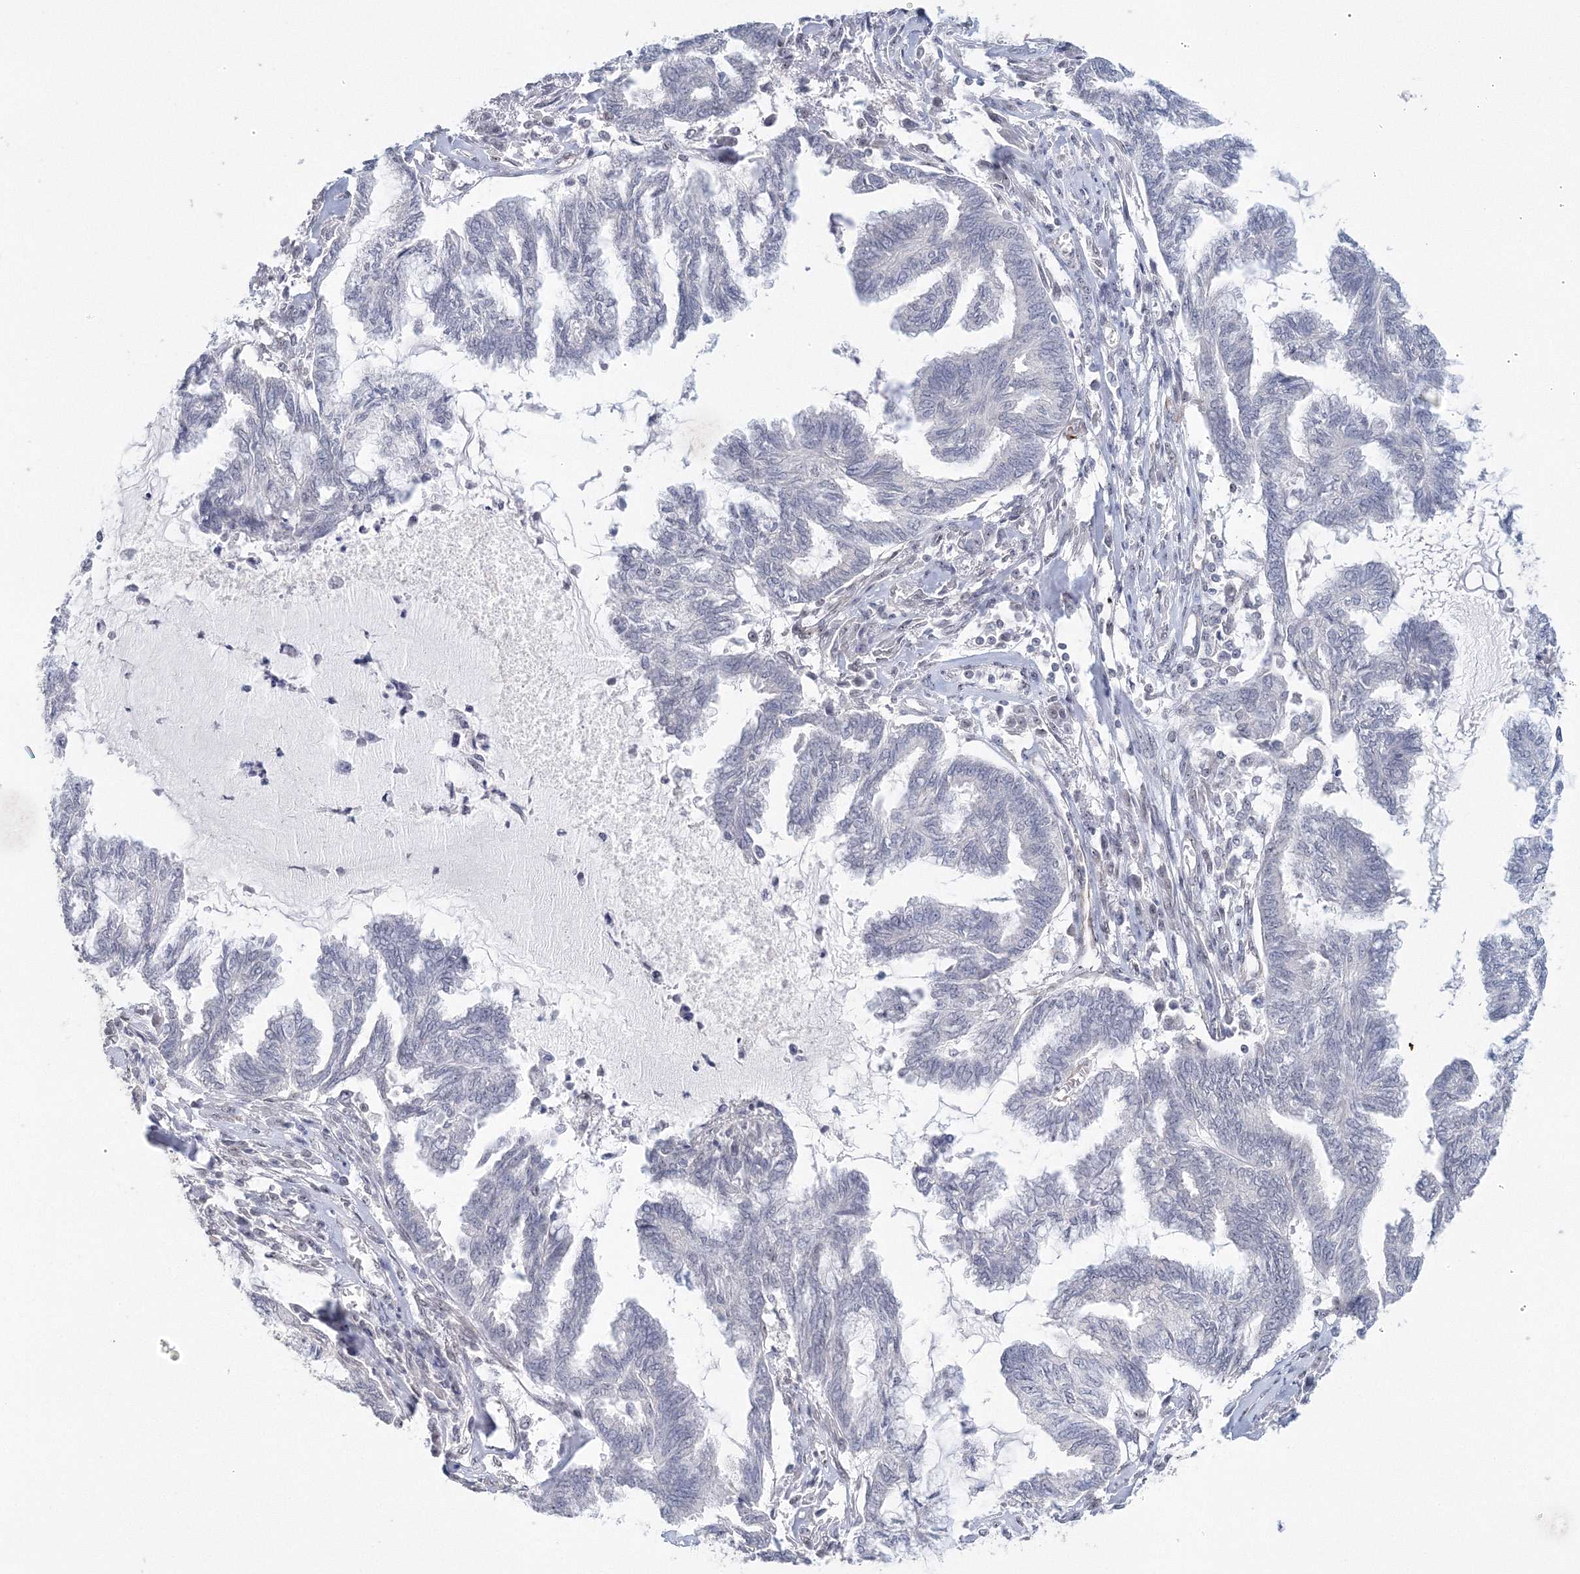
{"staining": {"intensity": "negative", "quantity": "none", "location": "none"}, "tissue": "endometrial cancer", "cell_type": "Tumor cells", "image_type": "cancer", "snomed": [{"axis": "morphology", "description": "Adenocarcinoma, NOS"}, {"axis": "topography", "description": "Endometrium"}], "caption": "Endometrial cancer (adenocarcinoma) was stained to show a protein in brown. There is no significant positivity in tumor cells.", "gene": "SIRT7", "patient": {"sex": "female", "age": 86}}